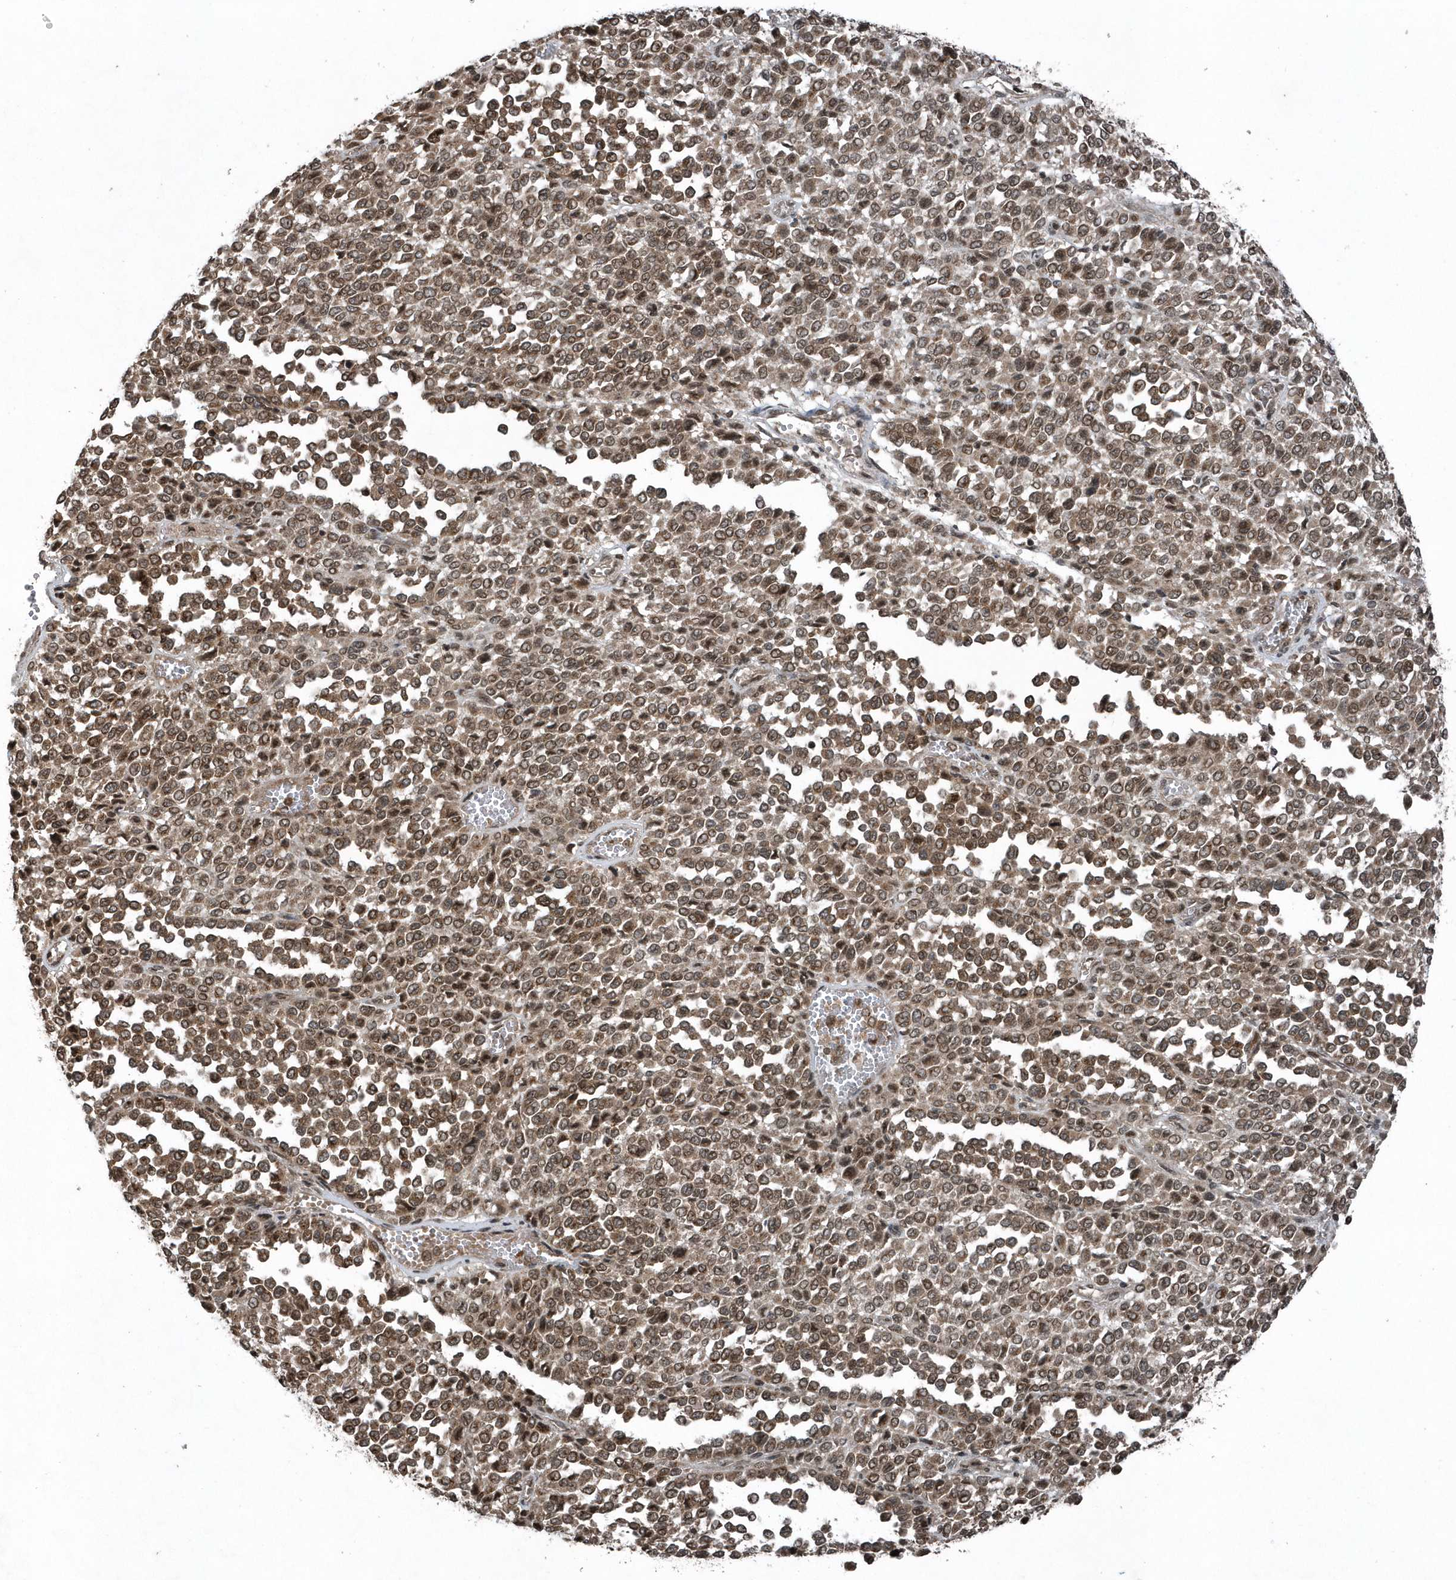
{"staining": {"intensity": "moderate", "quantity": ">75%", "location": "cytoplasmic/membranous,nuclear"}, "tissue": "melanoma", "cell_type": "Tumor cells", "image_type": "cancer", "snomed": [{"axis": "morphology", "description": "Malignant melanoma, Metastatic site"}, {"axis": "topography", "description": "Pancreas"}], "caption": "Malignant melanoma (metastatic site) was stained to show a protein in brown. There is medium levels of moderate cytoplasmic/membranous and nuclear staining in approximately >75% of tumor cells.", "gene": "EIF2B1", "patient": {"sex": "female", "age": 30}}